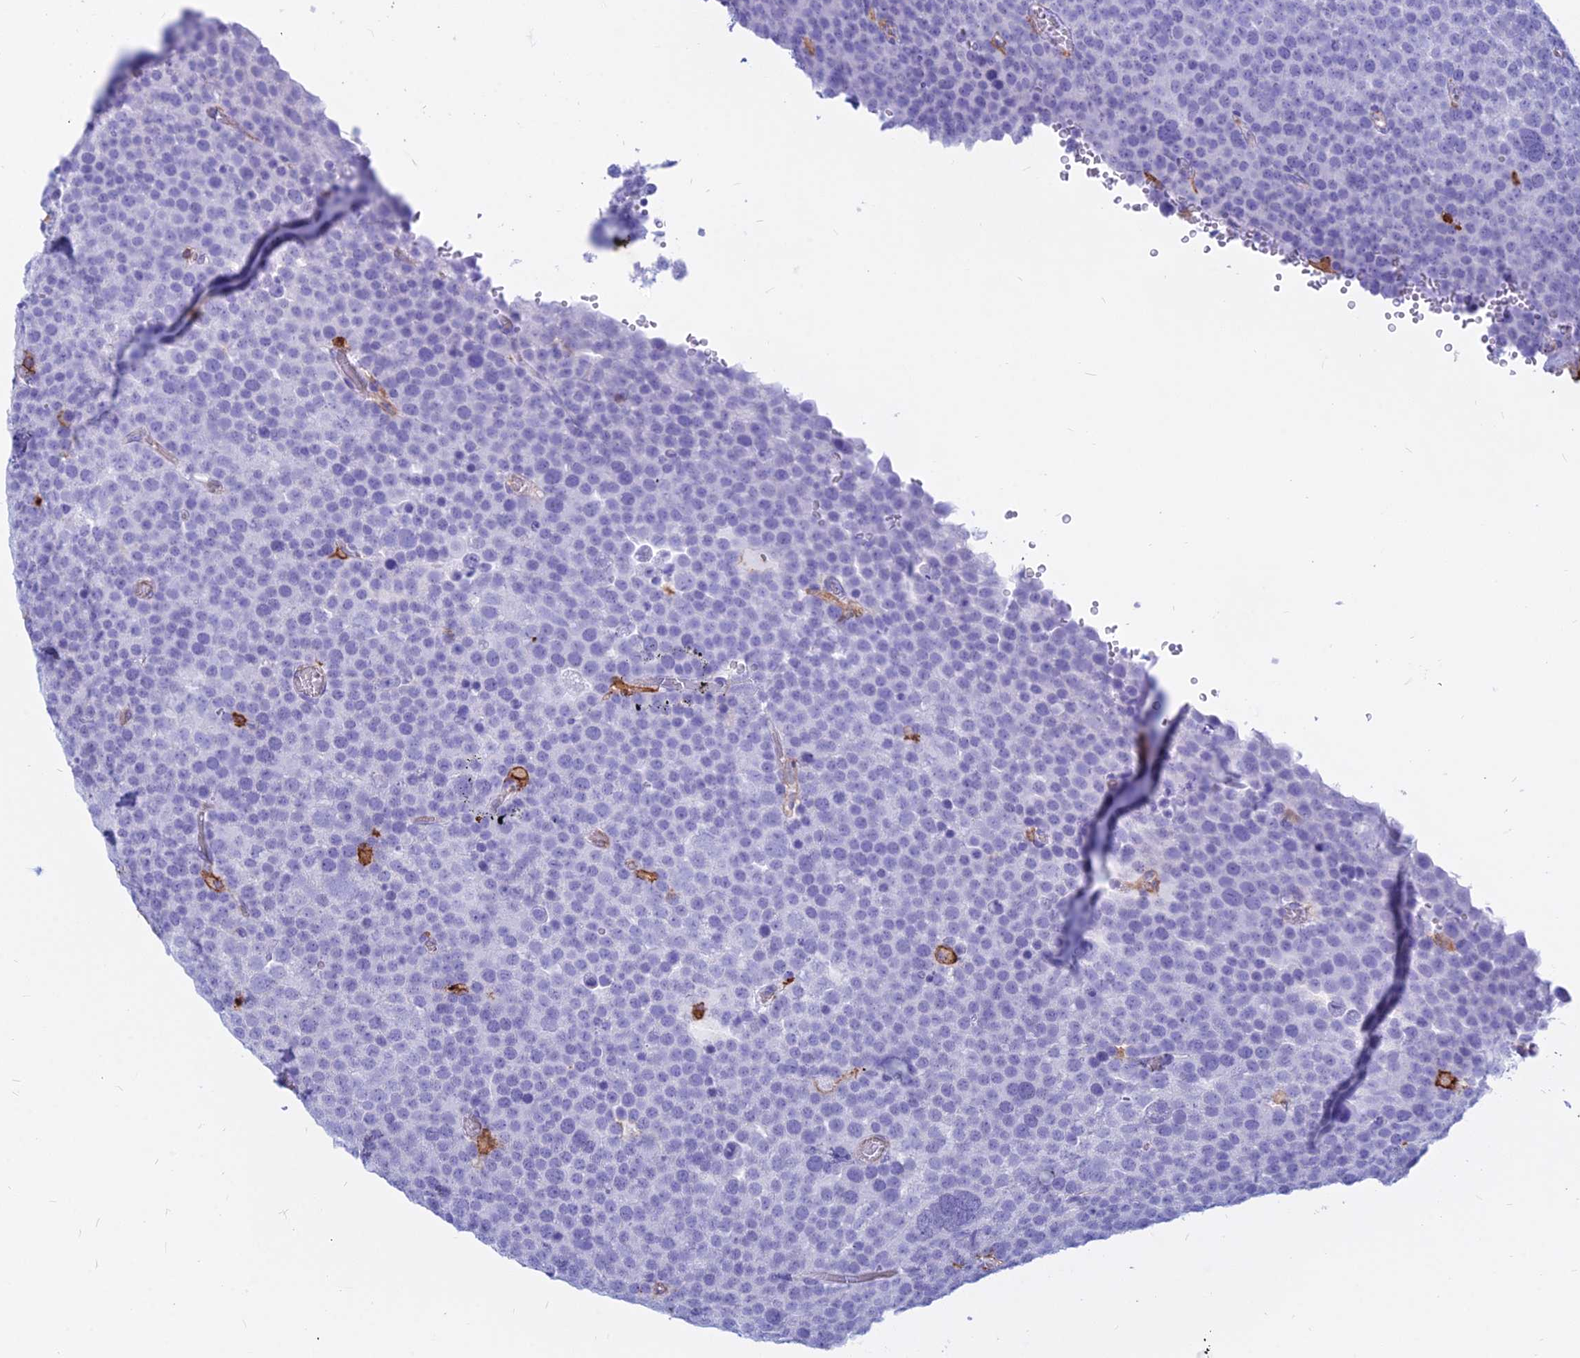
{"staining": {"intensity": "negative", "quantity": "none", "location": "none"}, "tissue": "testis cancer", "cell_type": "Tumor cells", "image_type": "cancer", "snomed": [{"axis": "morphology", "description": "Seminoma, NOS"}, {"axis": "topography", "description": "Testis"}], "caption": "Seminoma (testis) stained for a protein using IHC reveals no positivity tumor cells.", "gene": "HLA-DRB1", "patient": {"sex": "male", "age": 71}}